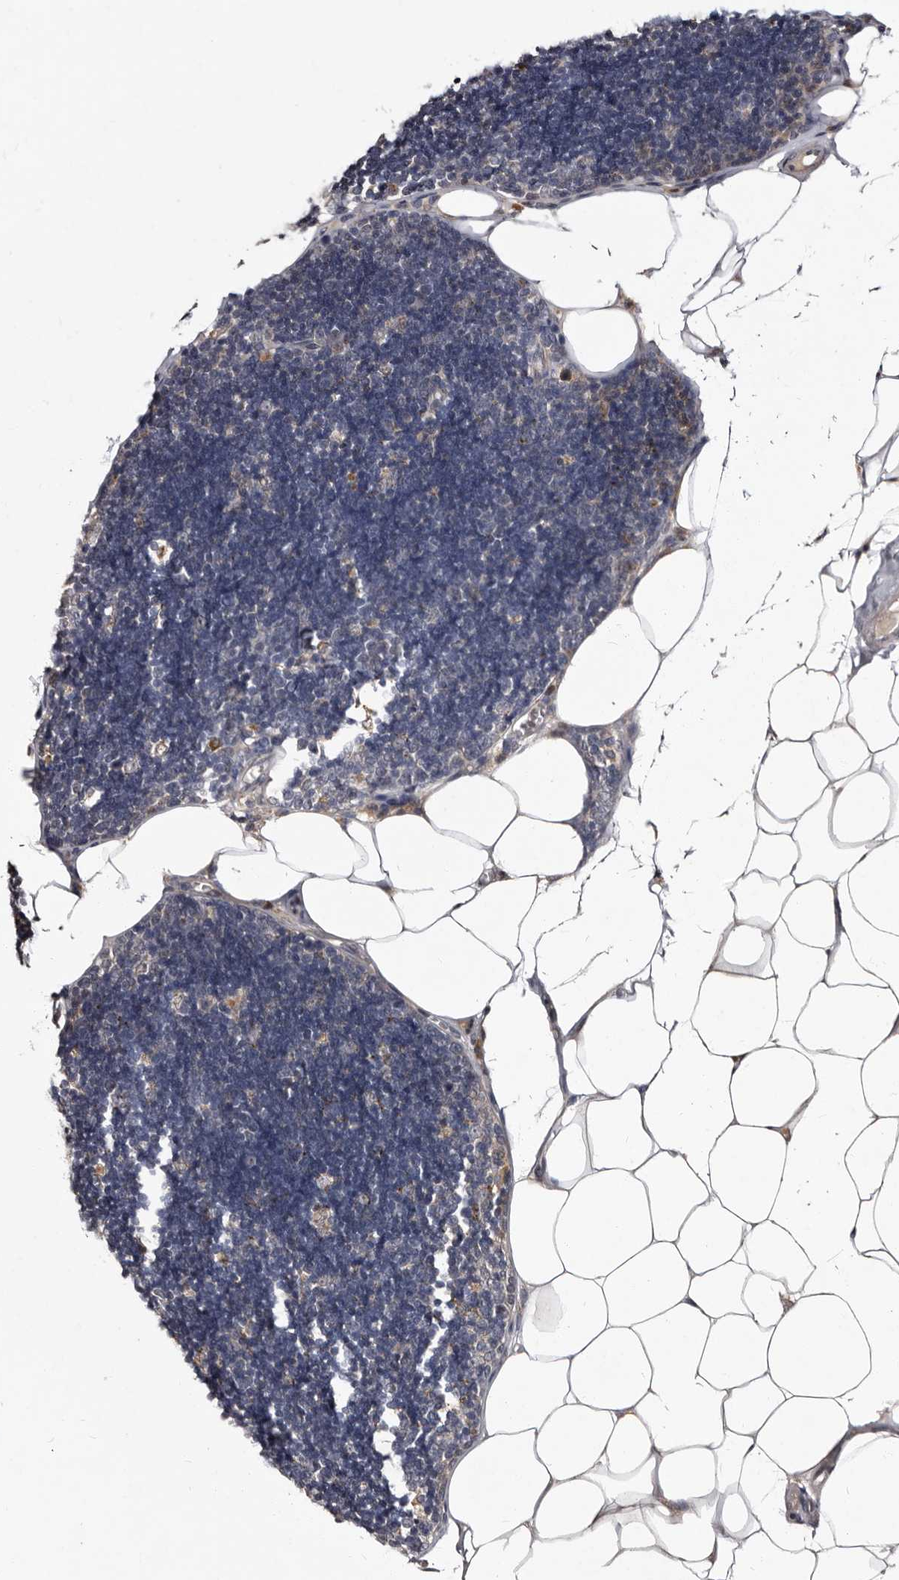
{"staining": {"intensity": "negative", "quantity": "none", "location": "none"}, "tissue": "lymph node", "cell_type": "Germinal center cells", "image_type": "normal", "snomed": [{"axis": "morphology", "description": "Normal tissue, NOS"}, {"axis": "topography", "description": "Lymph node"}], "caption": "This is an immunohistochemistry (IHC) image of normal lymph node. There is no expression in germinal center cells.", "gene": "DNPH1", "patient": {"sex": "male", "age": 33}}